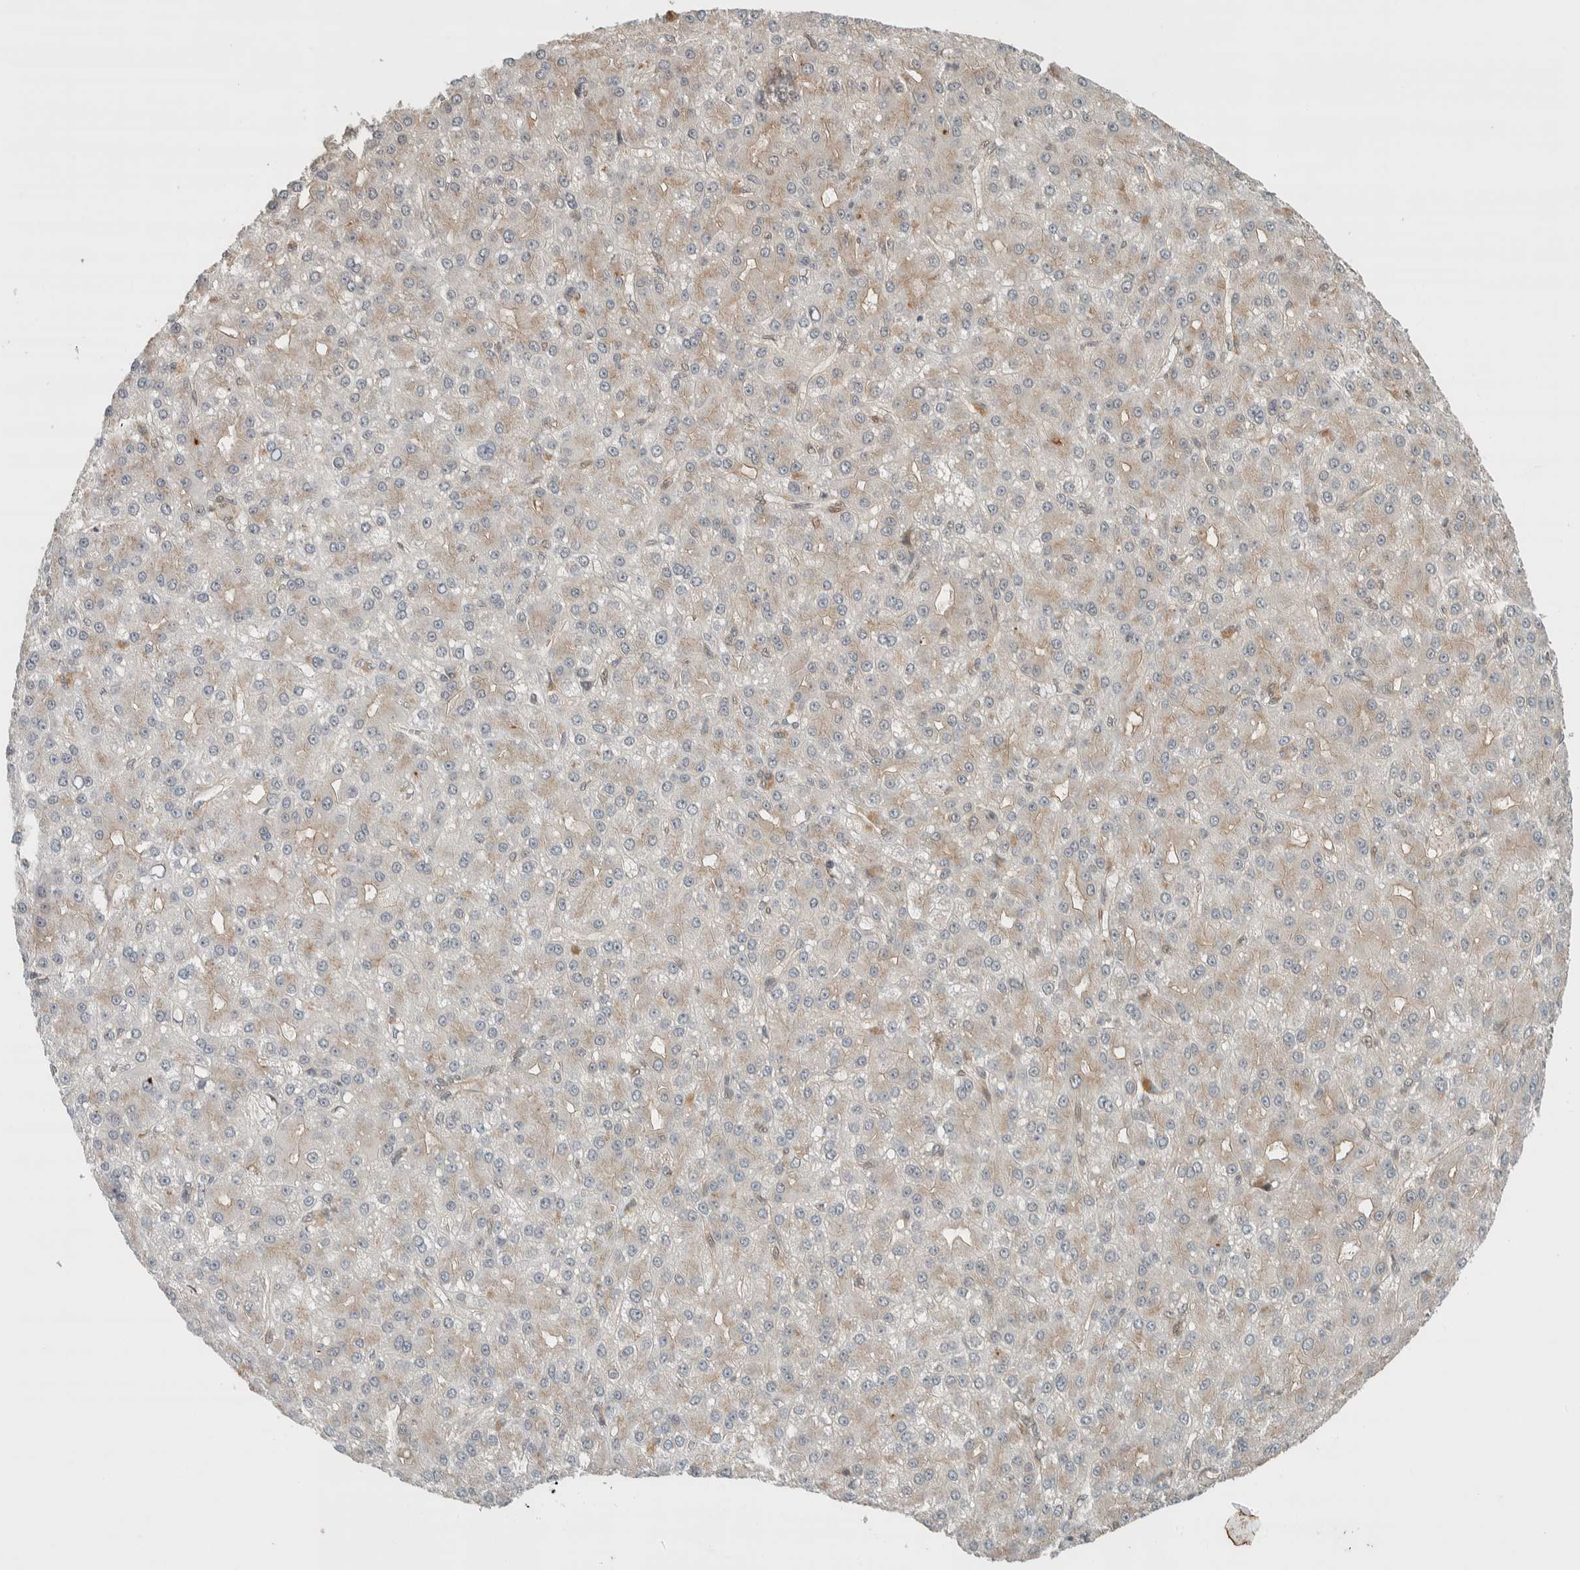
{"staining": {"intensity": "weak", "quantity": "<25%", "location": "cytoplasmic/membranous"}, "tissue": "liver cancer", "cell_type": "Tumor cells", "image_type": "cancer", "snomed": [{"axis": "morphology", "description": "Carcinoma, Hepatocellular, NOS"}, {"axis": "topography", "description": "Liver"}], "caption": "DAB (3,3'-diaminobenzidine) immunohistochemical staining of liver cancer demonstrates no significant staining in tumor cells. (DAB (3,3'-diaminobenzidine) immunohistochemistry, high magnification).", "gene": "STXBP4", "patient": {"sex": "male", "age": 67}}